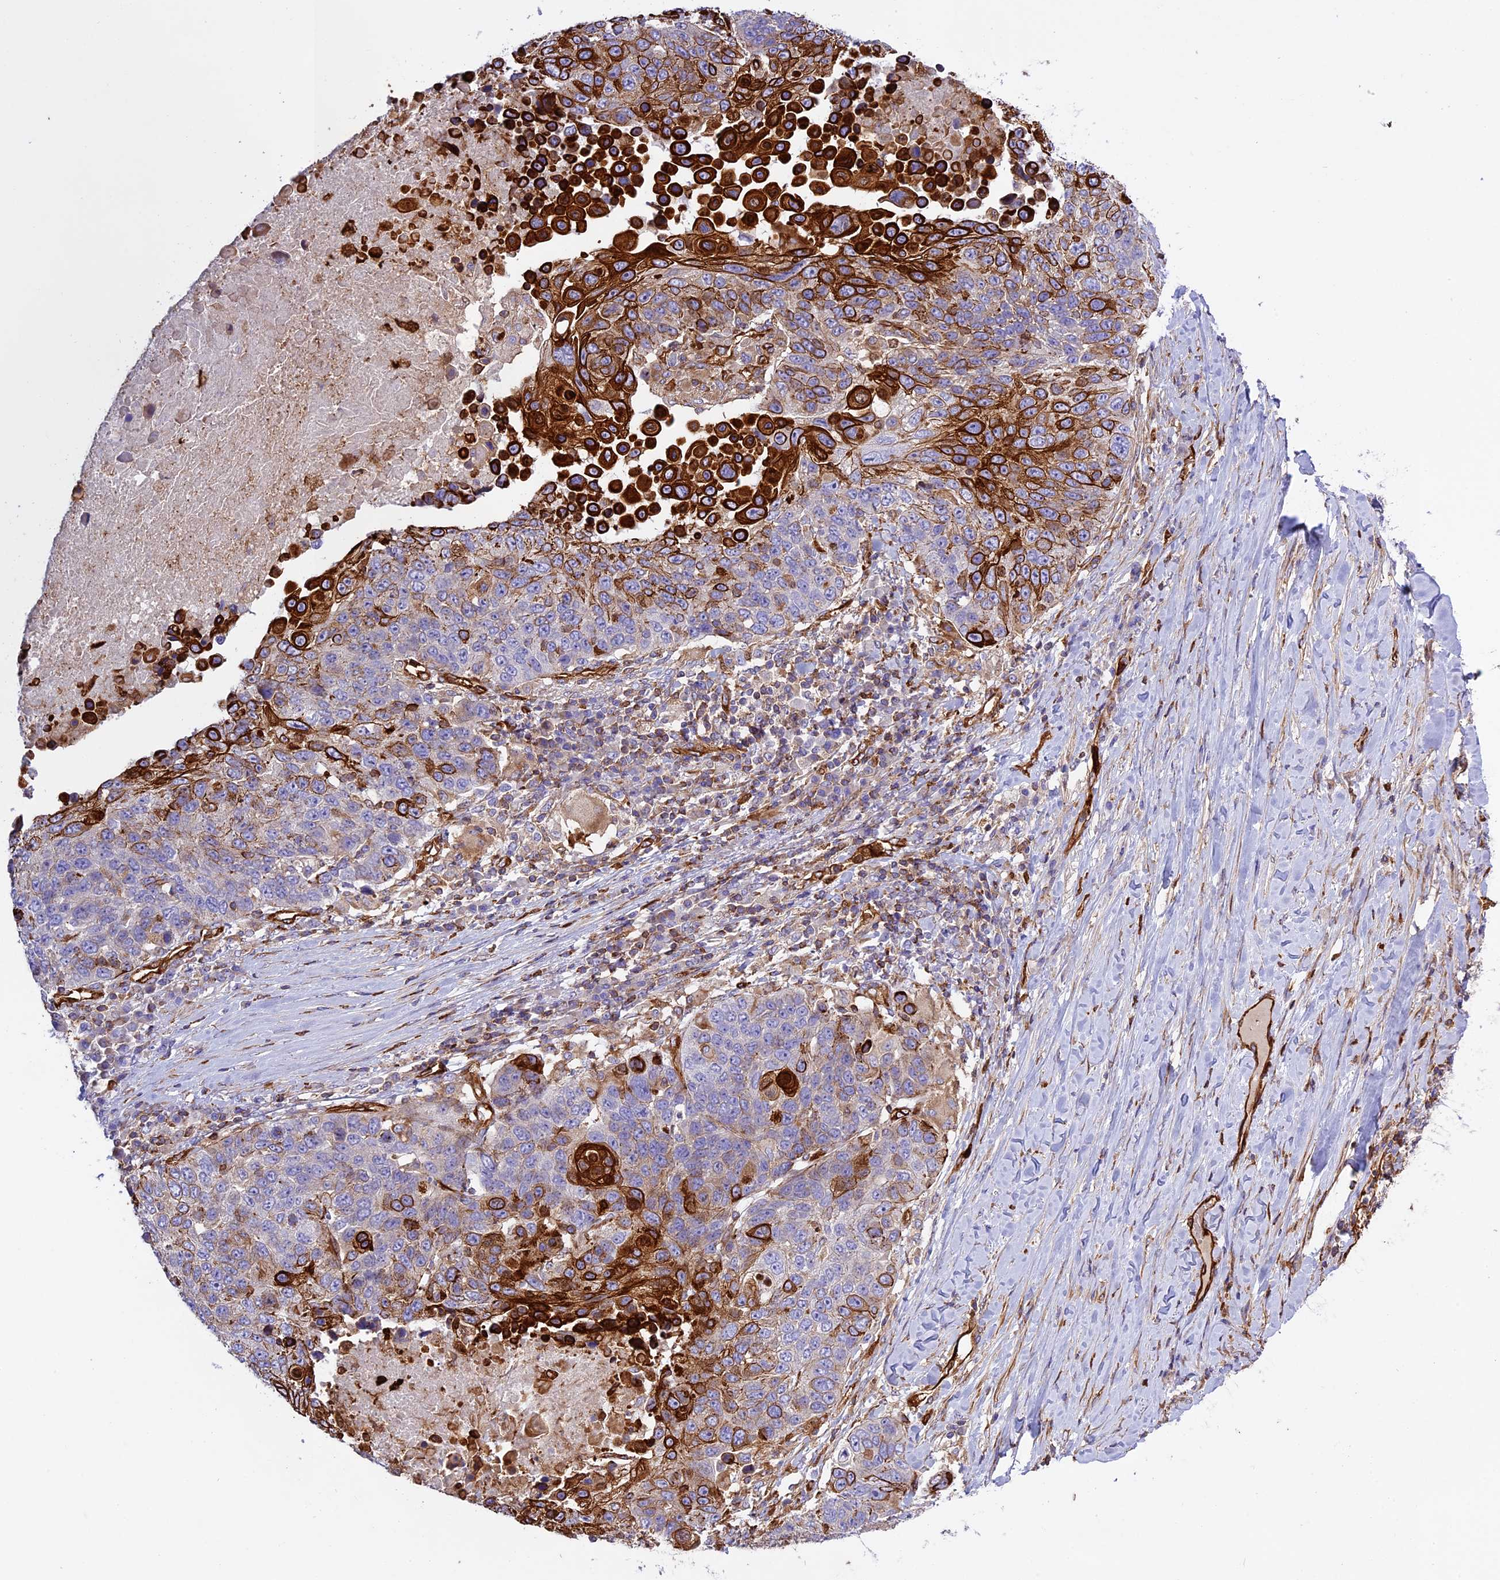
{"staining": {"intensity": "strong", "quantity": "<25%", "location": "cytoplasmic/membranous"}, "tissue": "lung cancer", "cell_type": "Tumor cells", "image_type": "cancer", "snomed": [{"axis": "morphology", "description": "Normal tissue, NOS"}, {"axis": "morphology", "description": "Squamous cell carcinoma, NOS"}, {"axis": "topography", "description": "Lymph node"}, {"axis": "topography", "description": "Lung"}], "caption": "Lung cancer stained for a protein reveals strong cytoplasmic/membranous positivity in tumor cells.", "gene": "CD99L2", "patient": {"sex": "male", "age": 66}}